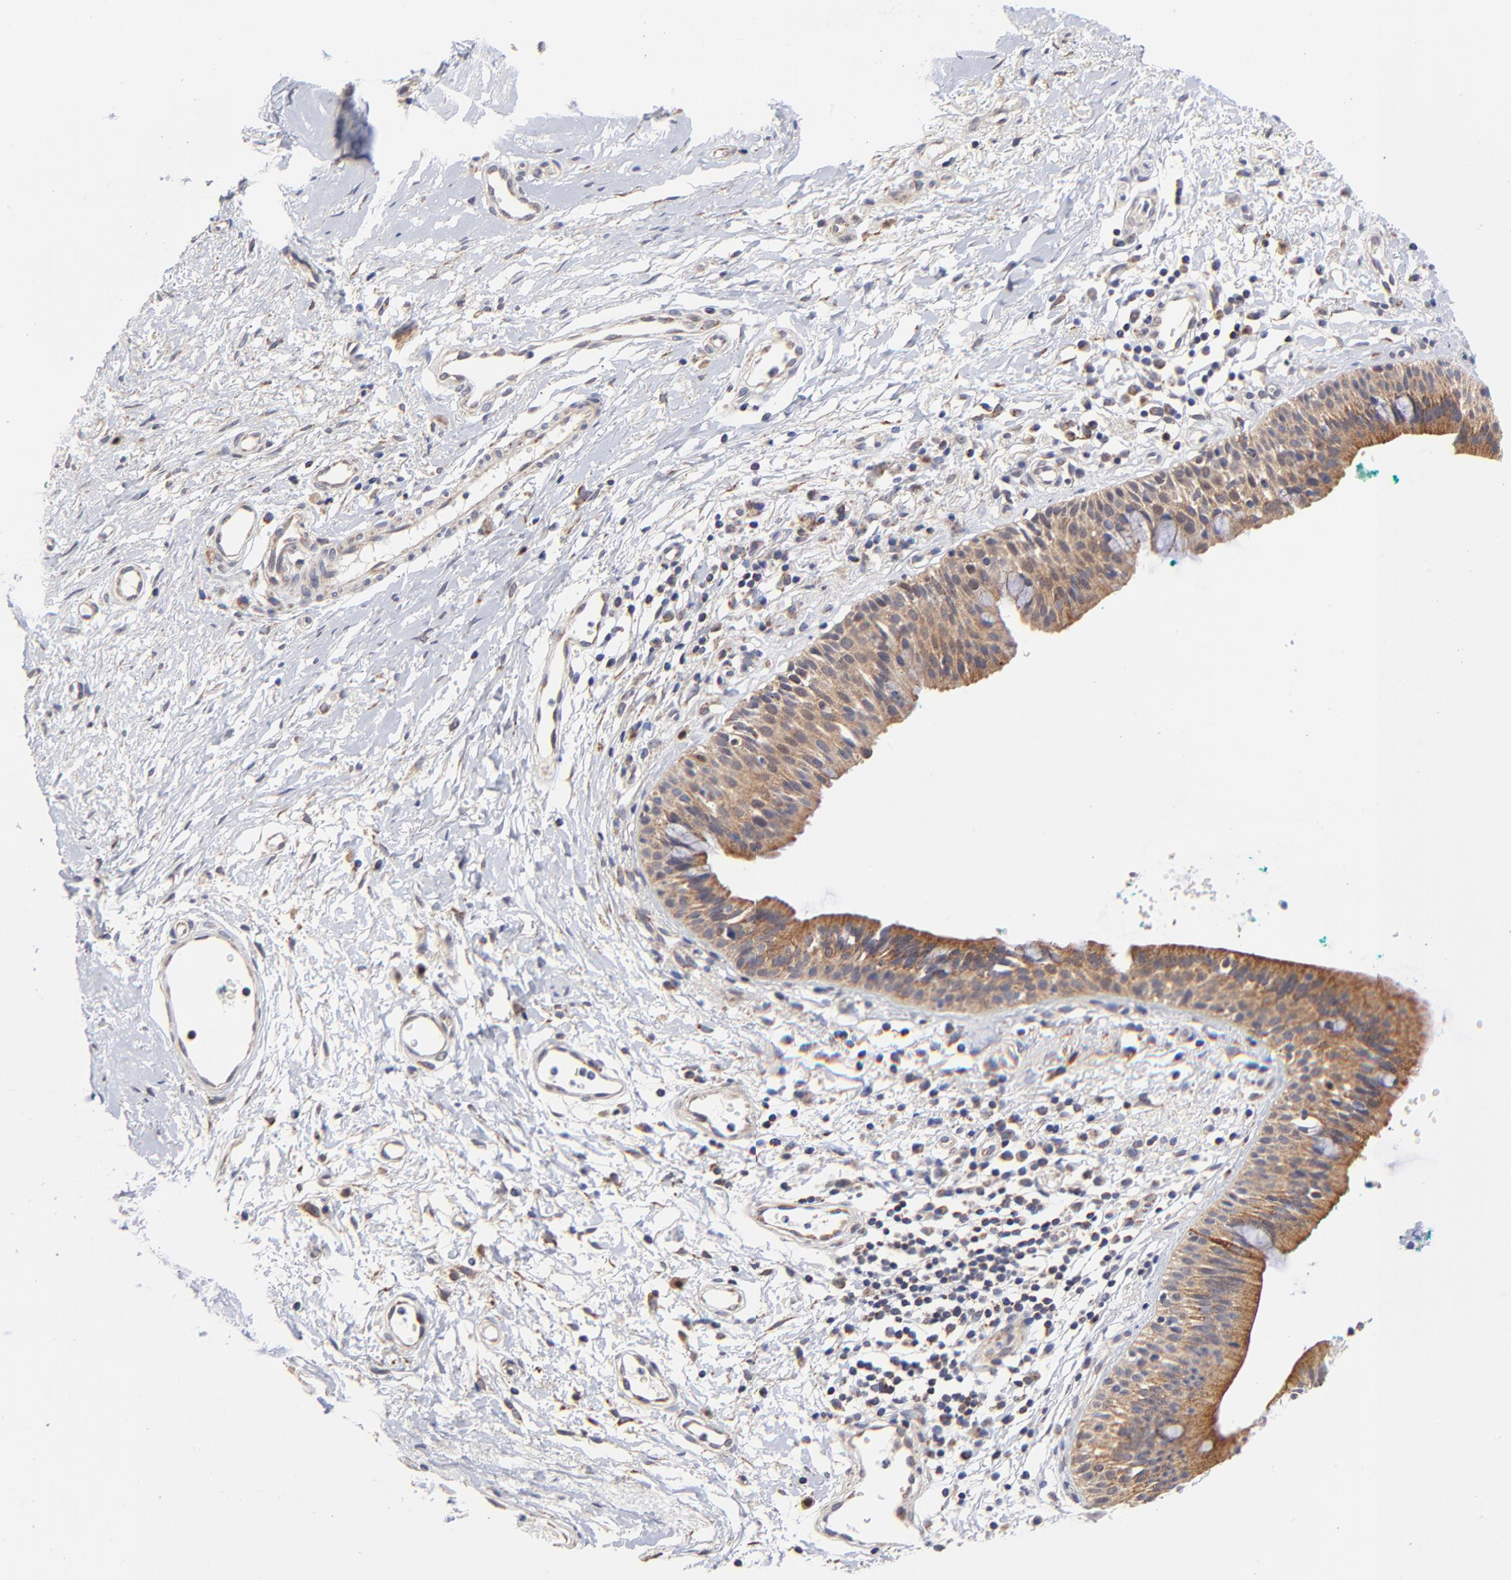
{"staining": {"intensity": "moderate", "quantity": ">75%", "location": "cytoplasmic/membranous"}, "tissue": "nasopharynx", "cell_type": "Respiratory epithelial cells", "image_type": "normal", "snomed": [{"axis": "morphology", "description": "Normal tissue, NOS"}, {"axis": "morphology", "description": "Basal cell carcinoma"}, {"axis": "topography", "description": "Cartilage tissue"}, {"axis": "topography", "description": "Nasopharynx"}, {"axis": "topography", "description": "Oral tissue"}], "caption": "Normal nasopharynx exhibits moderate cytoplasmic/membranous staining in approximately >75% of respiratory epithelial cells, visualized by immunohistochemistry. The protein is shown in brown color, while the nuclei are stained blue.", "gene": "FBXL12", "patient": {"sex": "female", "age": 77}}